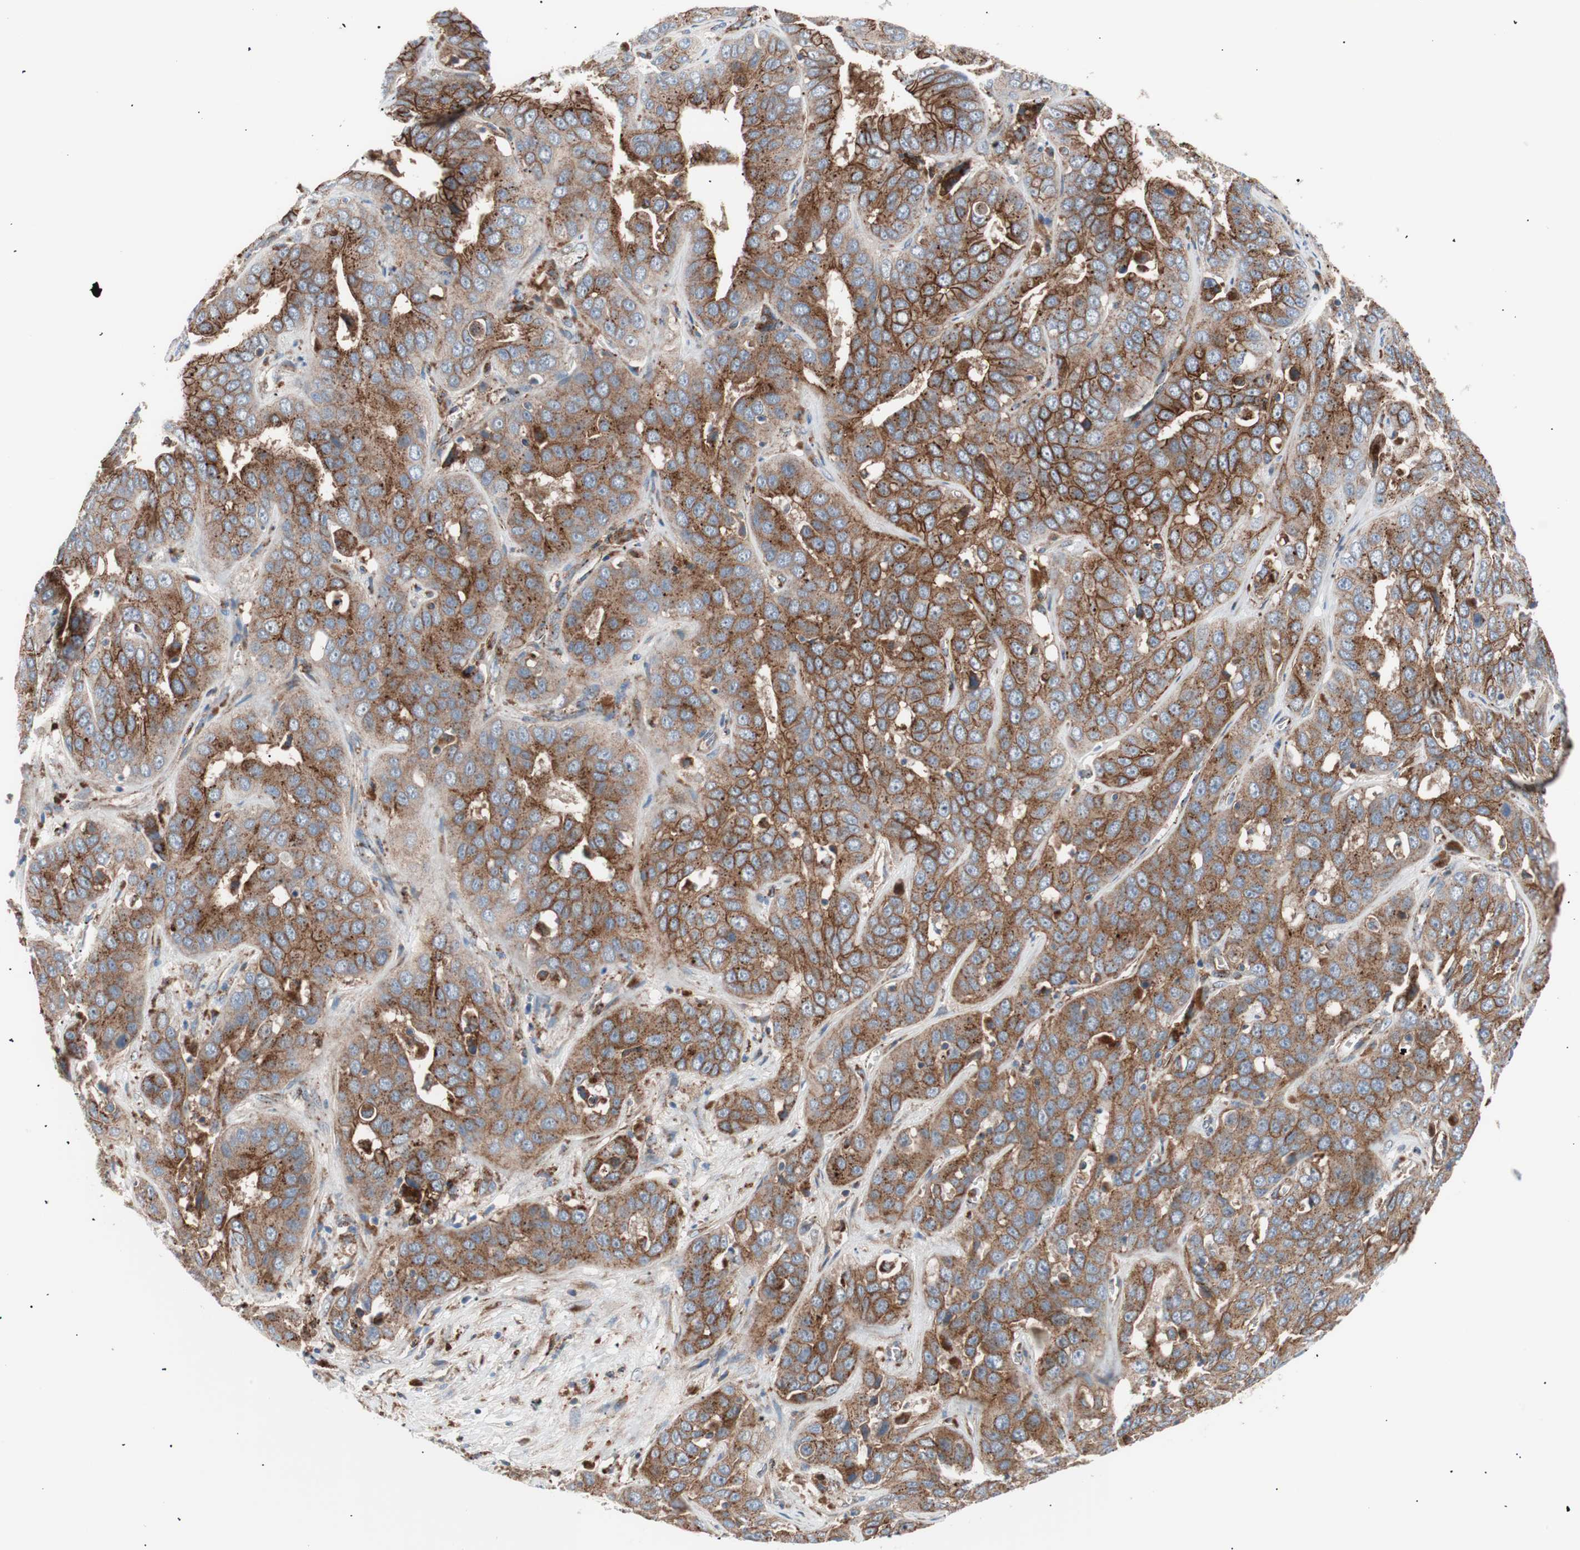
{"staining": {"intensity": "strong", "quantity": ">75%", "location": "cytoplasmic/membranous"}, "tissue": "liver cancer", "cell_type": "Tumor cells", "image_type": "cancer", "snomed": [{"axis": "morphology", "description": "Cholangiocarcinoma"}, {"axis": "topography", "description": "Liver"}], "caption": "Cholangiocarcinoma (liver) was stained to show a protein in brown. There is high levels of strong cytoplasmic/membranous positivity in approximately >75% of tumor cells.", "gene": "FLOT2", "patient": {"sex": "female", "age": 52}}